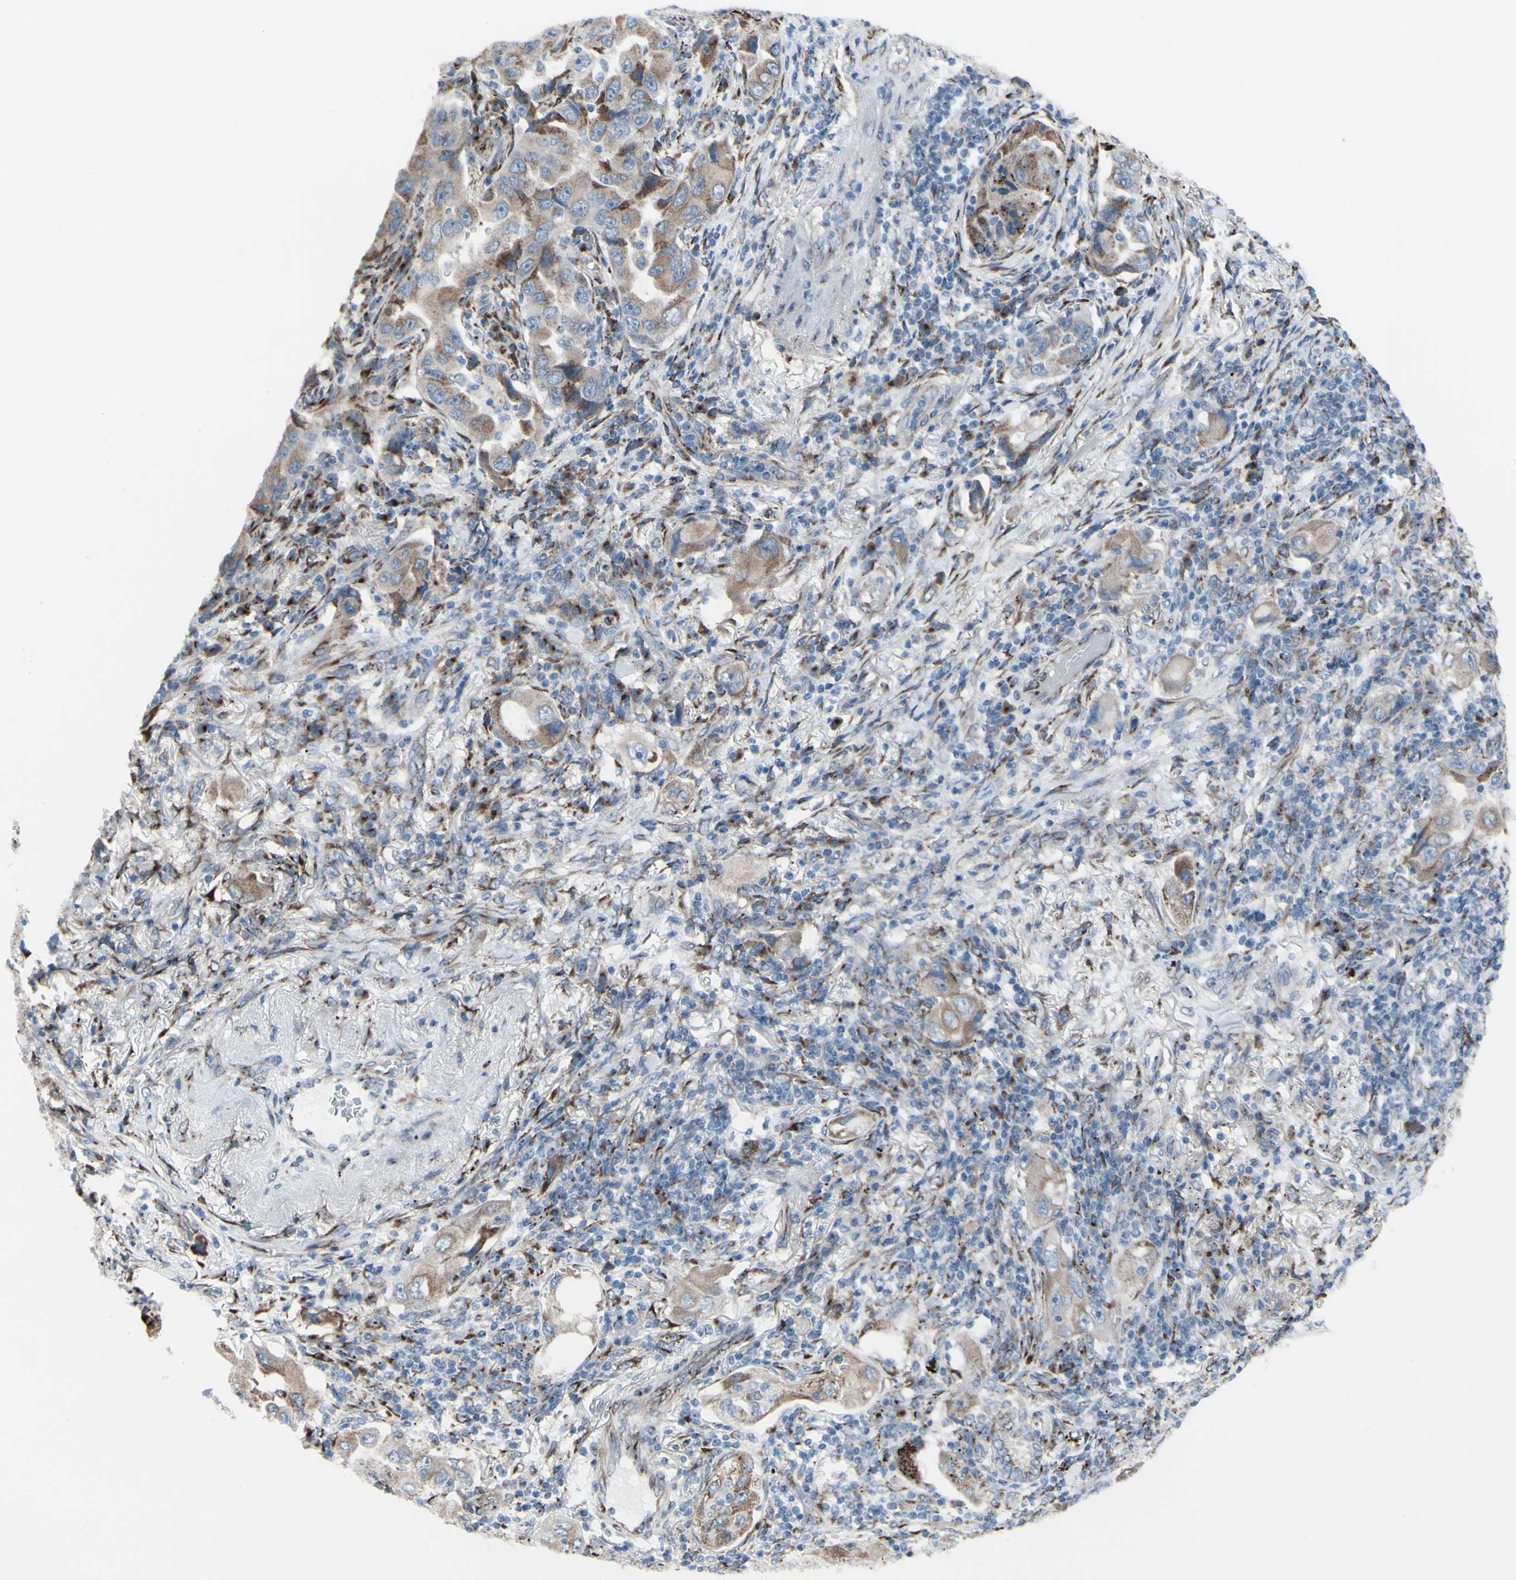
{"staining": {"intensity": "moderate", "quantity": ">75%", "location": "cytoplasmic/membranous"}, "tissue": "lung cancer", "cell_type": "Tumor cells", "image_type": "cancer", "snomed": [{"axis": "morphology", "description": "Adenocarcinoma, NOS"}, {"axis": "topography", "description": "Lung"}], "caption": "High-power microscopy captured an immunohistochemistry image of lung adenocarcinoma, revealing moderate cytoplasmic/membranous expression in about >75% of tumor cells.", "gene": "GLG1", "patient": {"sex": "female", "age": 65}}